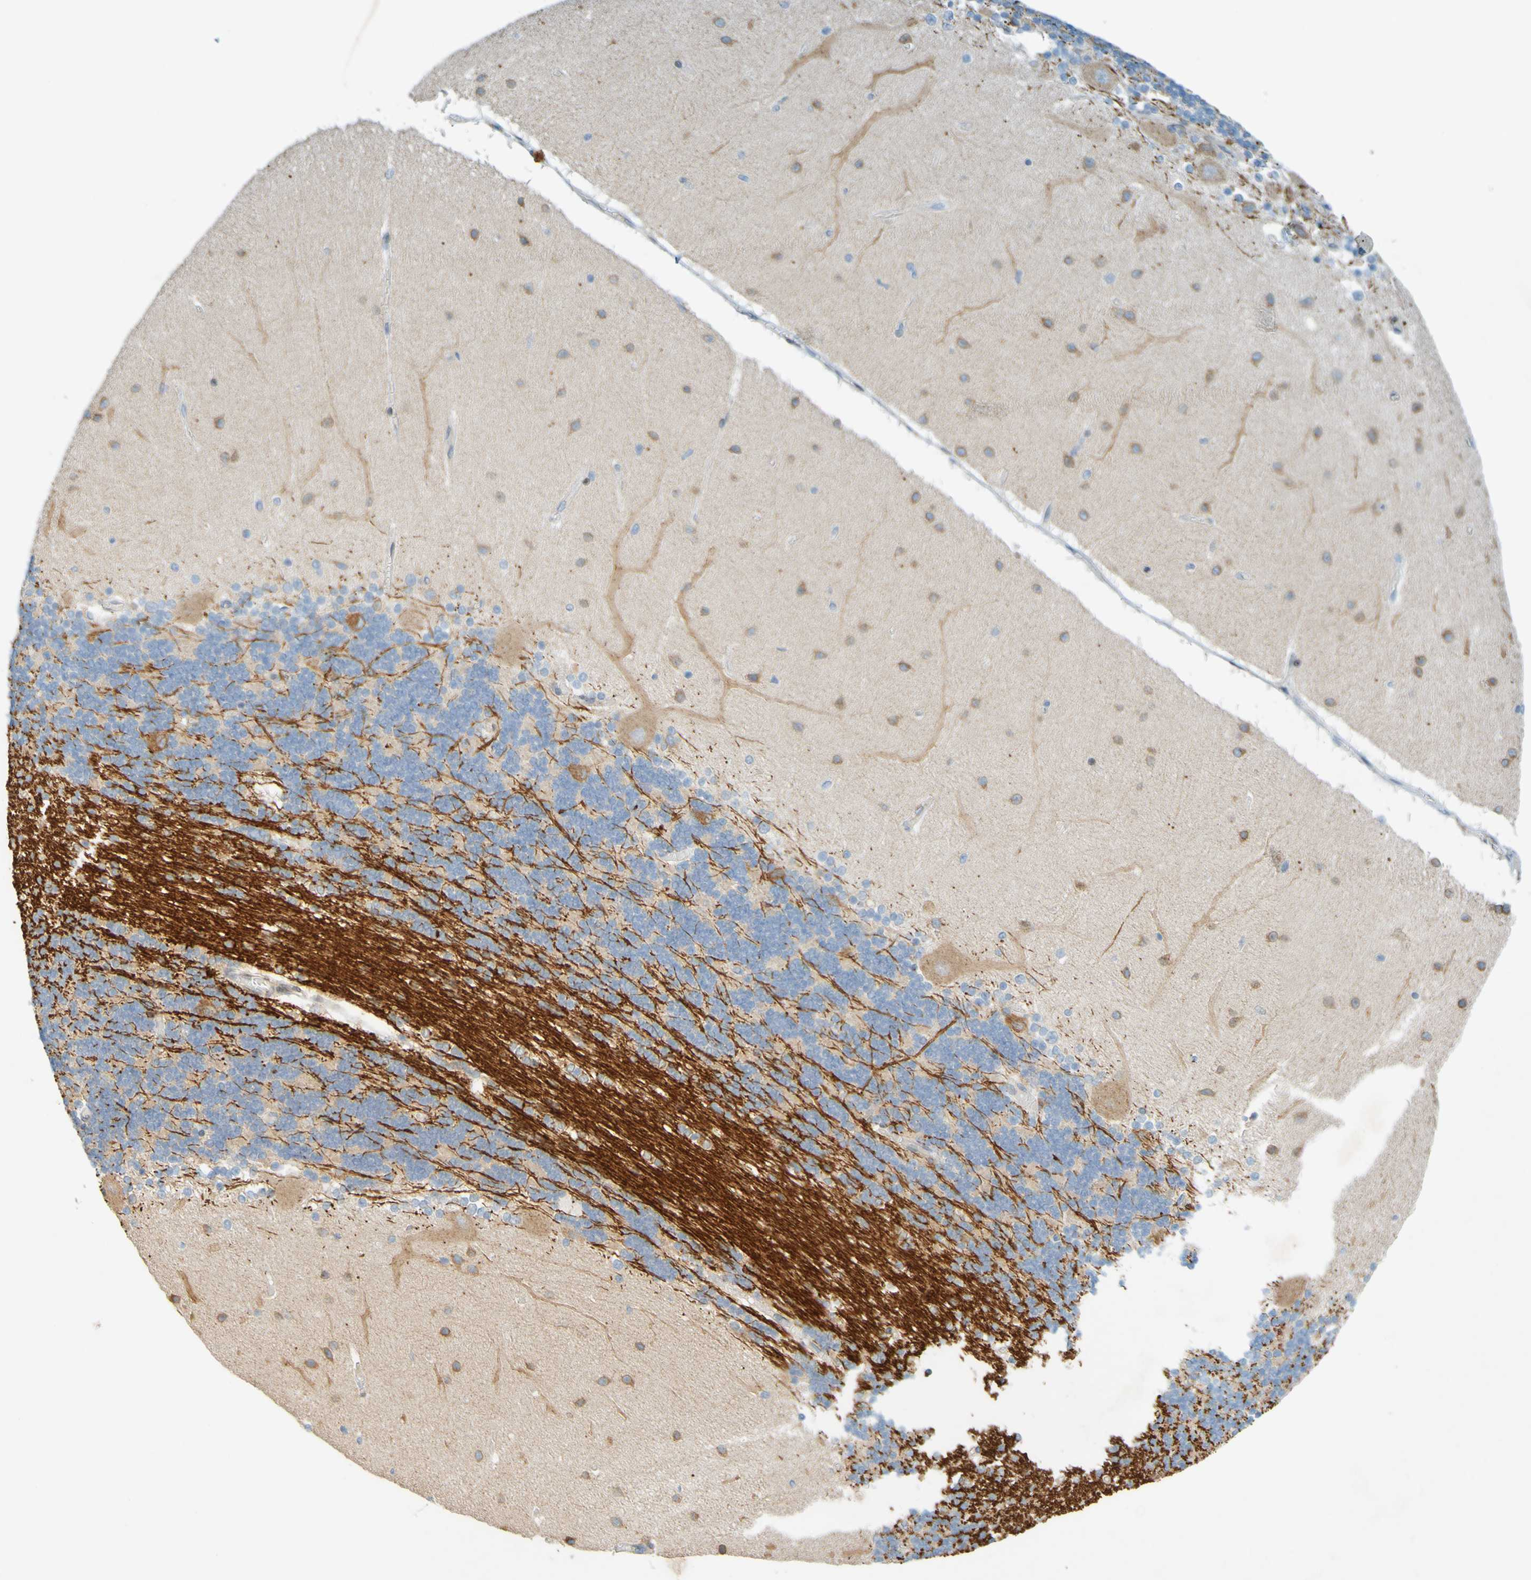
{"staining": {"intensity": "weak", "quantity": ">75%", "location": "cytoplasmic/membranous"}, "tissue": "cerebellum", "cell_type": "Cells in granular layer", "image_type": "normal", "snomed": [{"axis": "morphology", "description": "Normal tissue, NOS"}, {"axis": "topography", "description": "Cerebellum"}], "caption": "Weak cytoplasmic/membranous expression is present in about >75% of cells in granular layer in unremarkable cerebellum. (brown staining indicates protein expression, while blue staining denotes nuclei).", "gene": "MAG", "patient": {"sex": "female", "age": 54}}